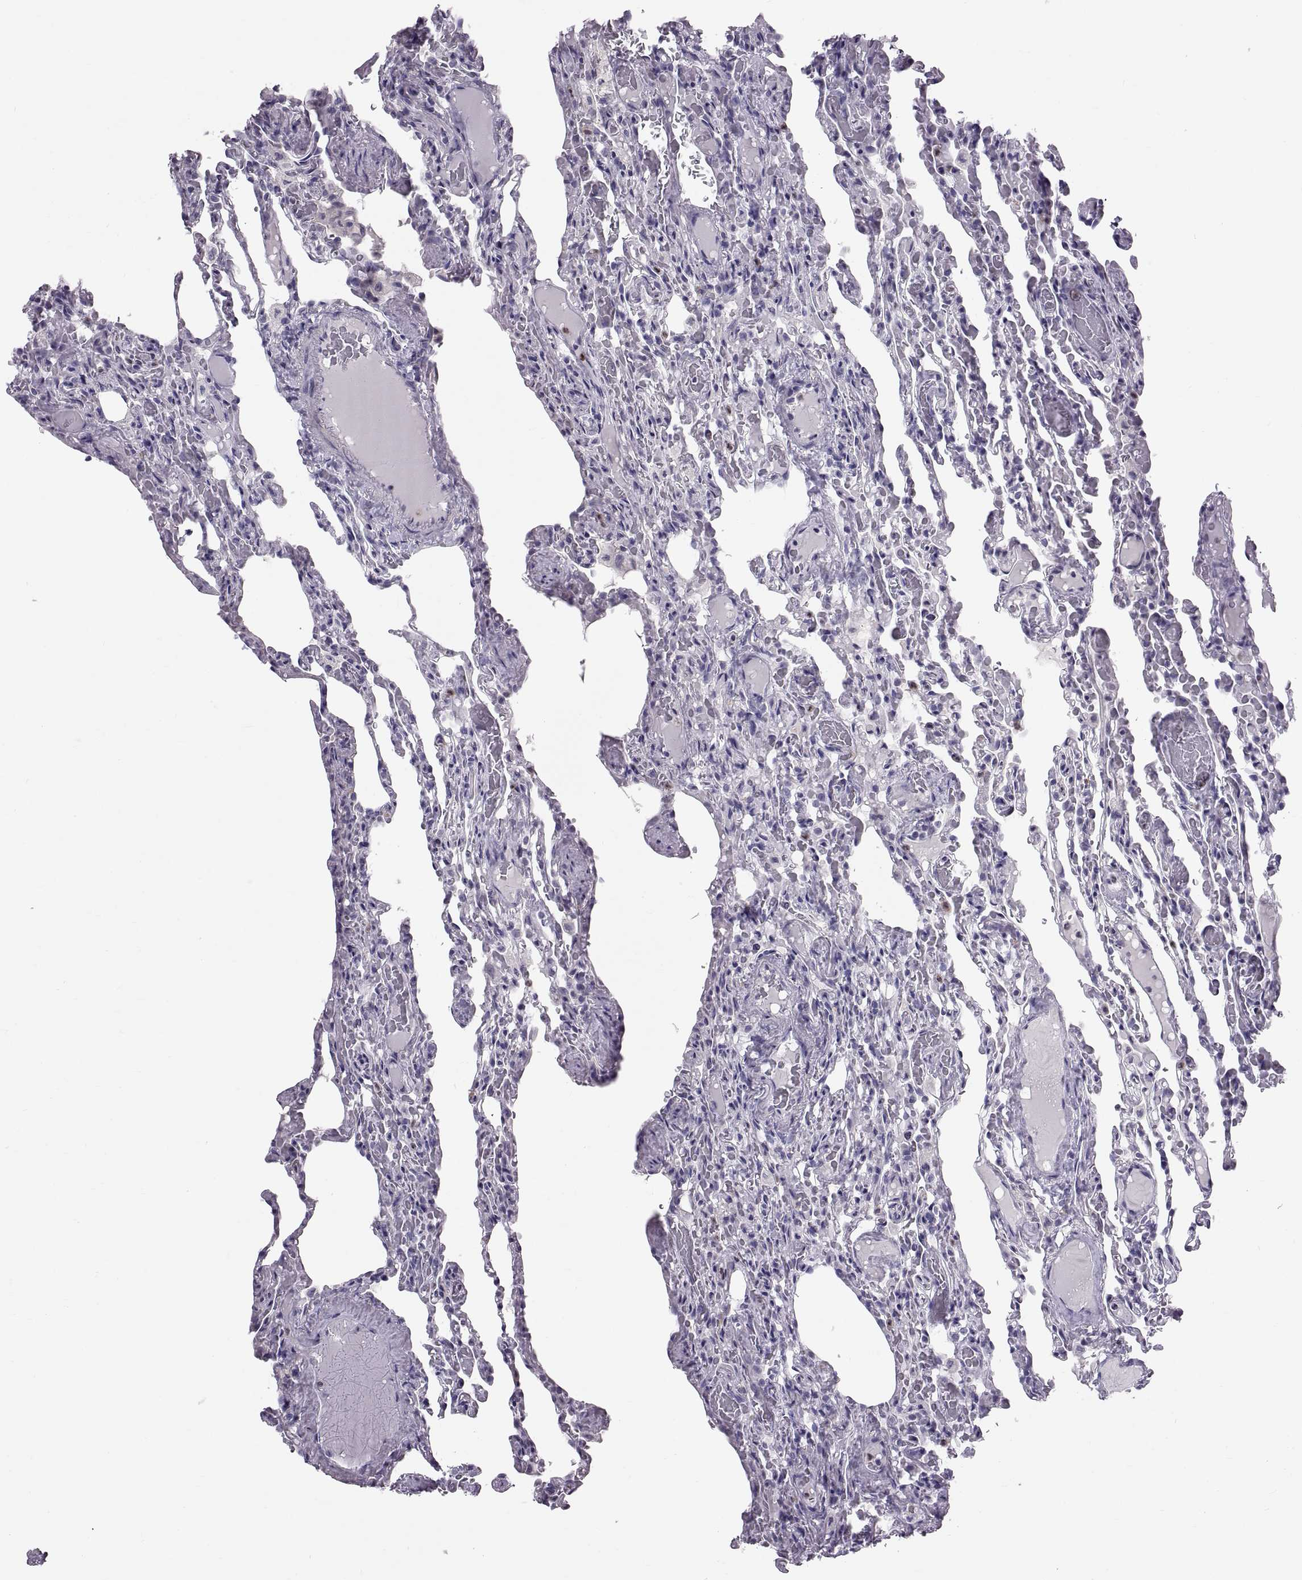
{"staining": {"intensity": "negative", "quantity": "none", "location": "none"}, "tissue": "lung", "cell_type": "Alveolar cells", "image_type": "normal", "snomed": [{"axis": "morphology", "description": "Normal tissue, NOS"}, {"axis": "topography", "description": "Lung"}], "caption": "Alveolar cells show no significant positivity in unremarkable lung.", "gene": "SPACDR", "patient": {"sex": "female", "age": 43}}